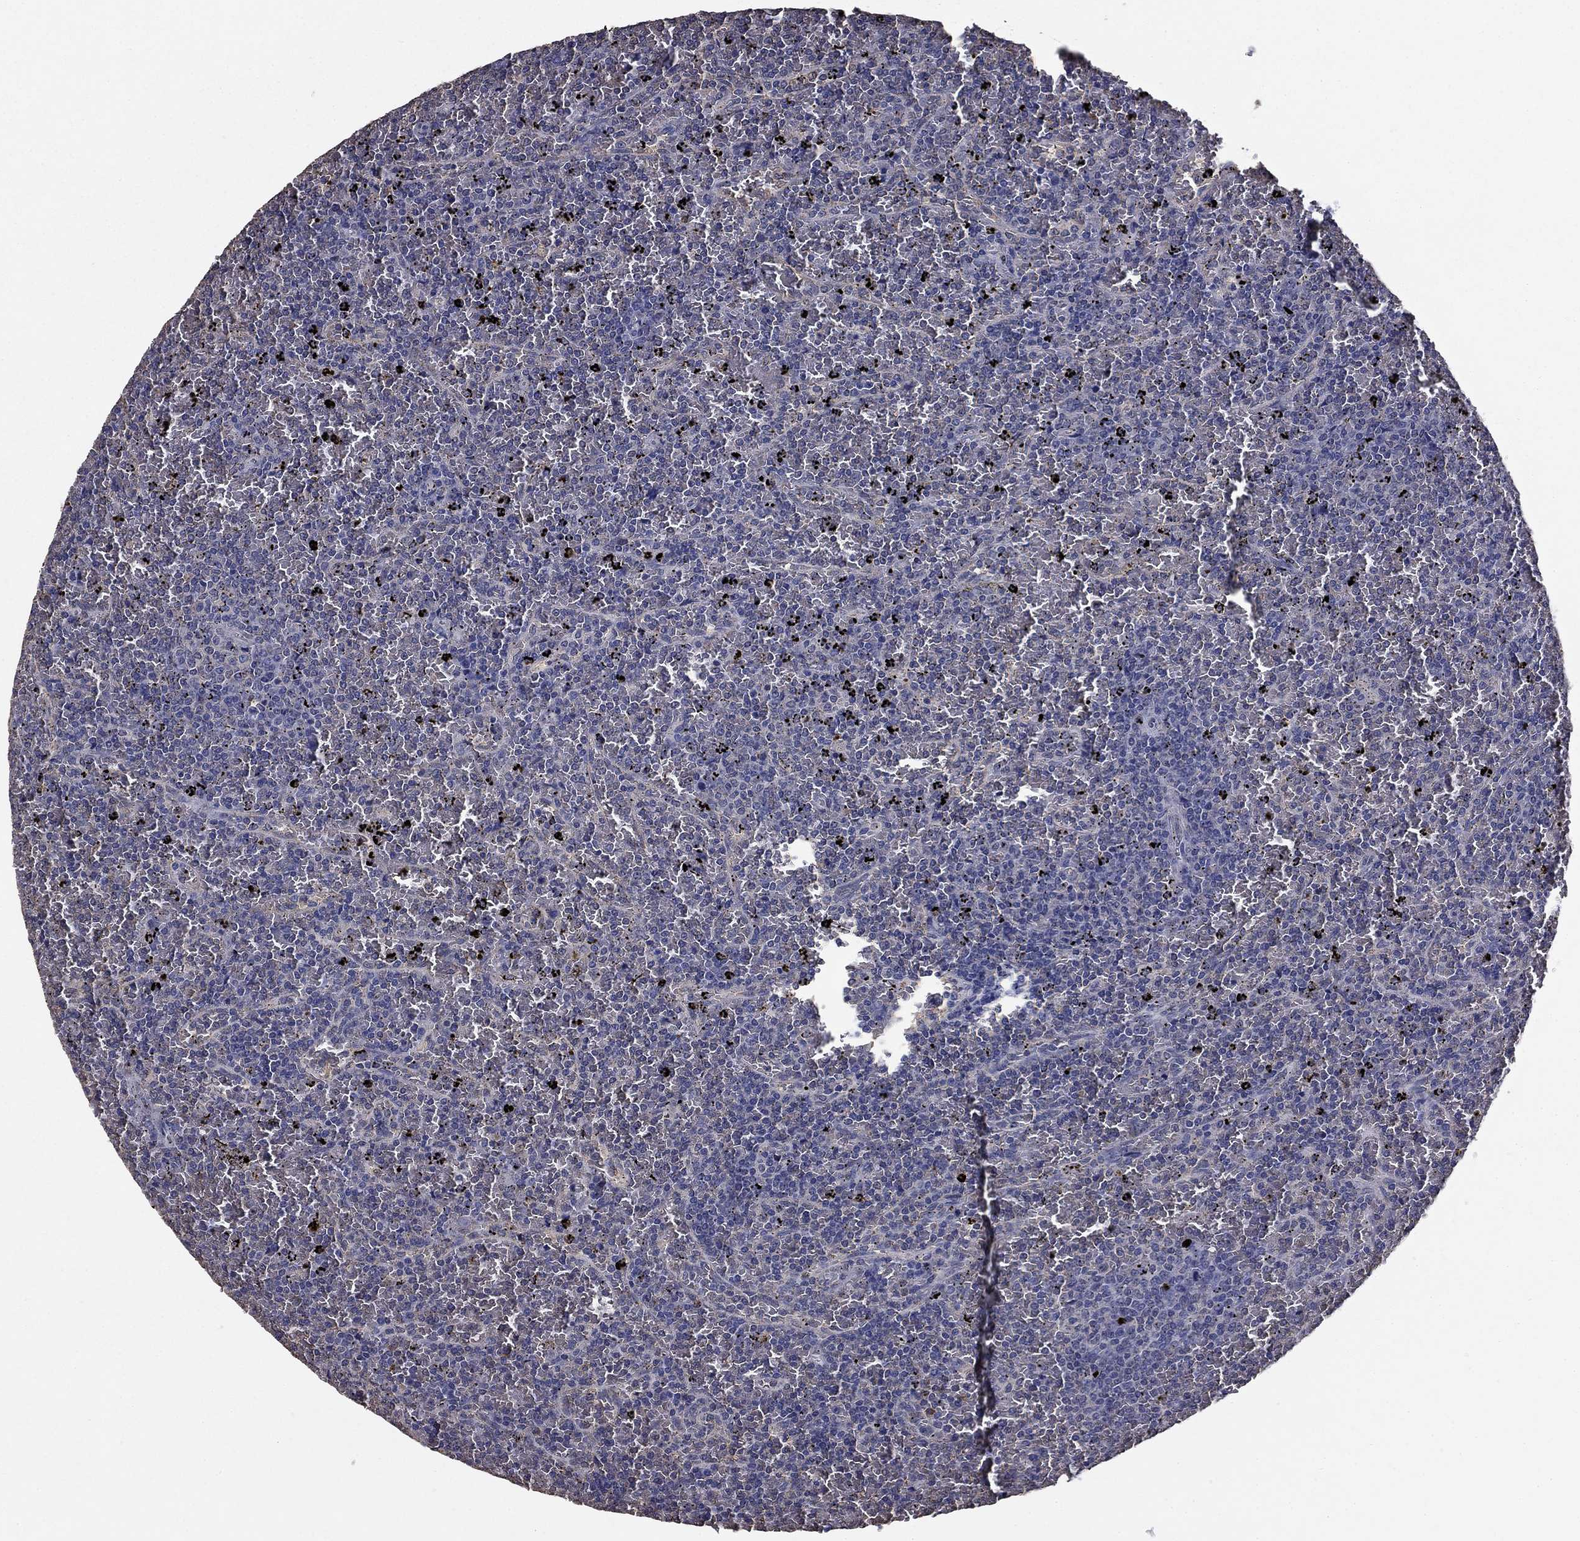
{"staining": {"intensity": "negative", "quantity": "none", "location": "none"}, "tissue": "lymphoma", "cell_type": "Tumor cells", "image_type": "cancer", "snomed": [{"axis": "morphology", "description": "Malignant lymphoma, non-Hodgkin's type, Low grade"}, {"axis": "topography", "description": "Spleen"}], "caption": "A photomicrograph of malignant lymphoma, non-Hodgkin's type (low-grade) stained for a protein exhibits no brown staining in tumor cells.", "gene": "MFAP3L", "patient": {"sex": "female", "age": 77}}